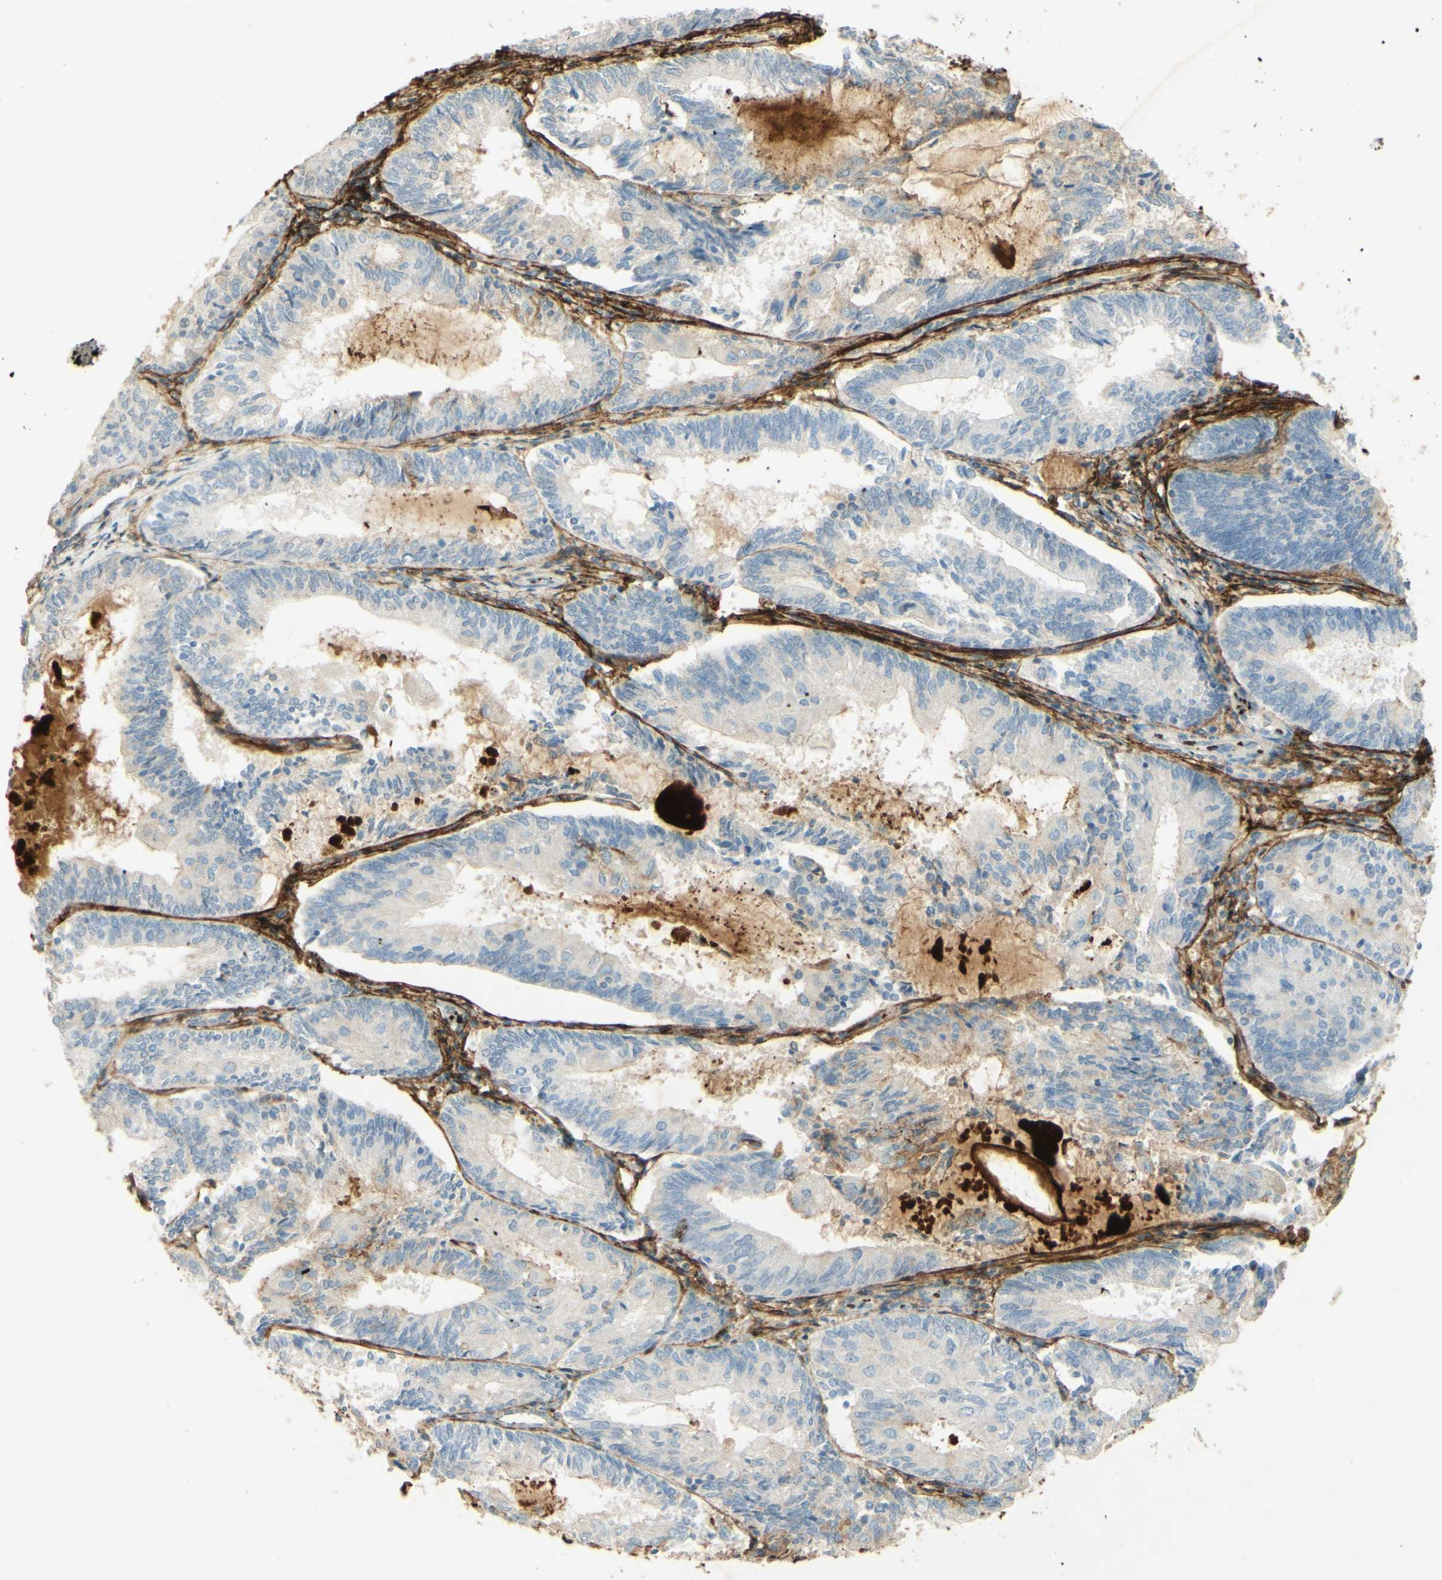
{"staining": {"intensity": "weak", "quantity": "<25%", "location": "cytoplasmic/membranous"}, "tissue": "endometrial cancer", "cell_type": "Tumor cells", "image_type": "cancer", "snomed": [{"axis": "morphology", "description": "Adenocarcinoma, NOS"}, {"axis": "topography", "description": "Endometrium"}], "caption": "Tumor cells are negative for protein expression in human endometrial cancer (adenocarcinoma).", "gene": "TNN", "patient": {"sex": "female", "age": 81}}